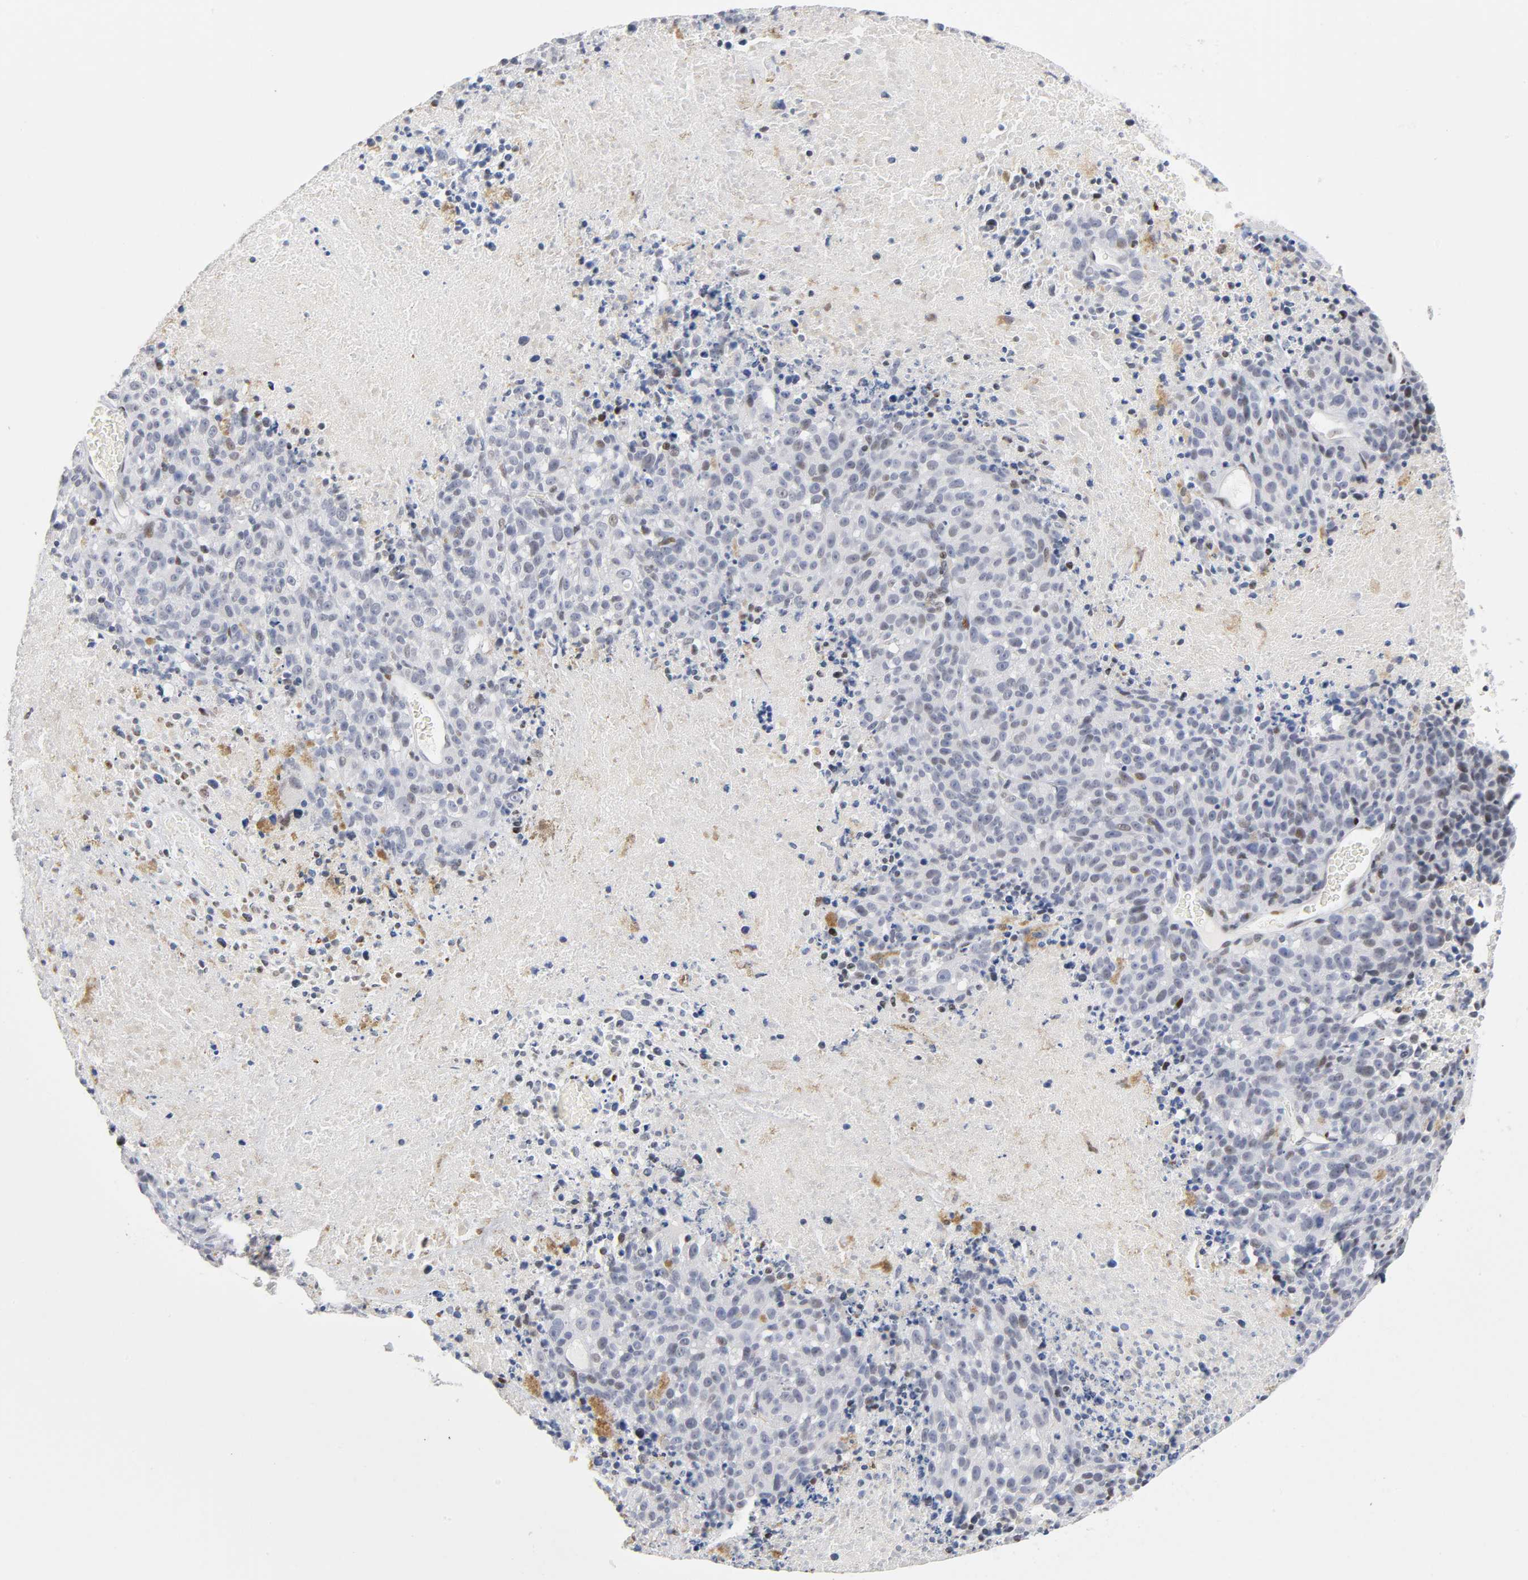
{"staining": {"intensity": "weak", "quantity": "<25%", "location": "nuclear"}, "tissue": "melanoma", "cell_type": "Tumor cells", "image_type": "cancer", "snomed": [{"axis": "morphology", "description": "Malignant melanoma, Metastatic site"}, {"axis": "topography", "description": "Cerebral cortex"}], "caption": "A high-resolution photomicrograph shows IHC staining of melanoma, which reveals no significant staining in tumor cells.", "gene": "SP3", "patient": {"sex": "female", "age": 52}}